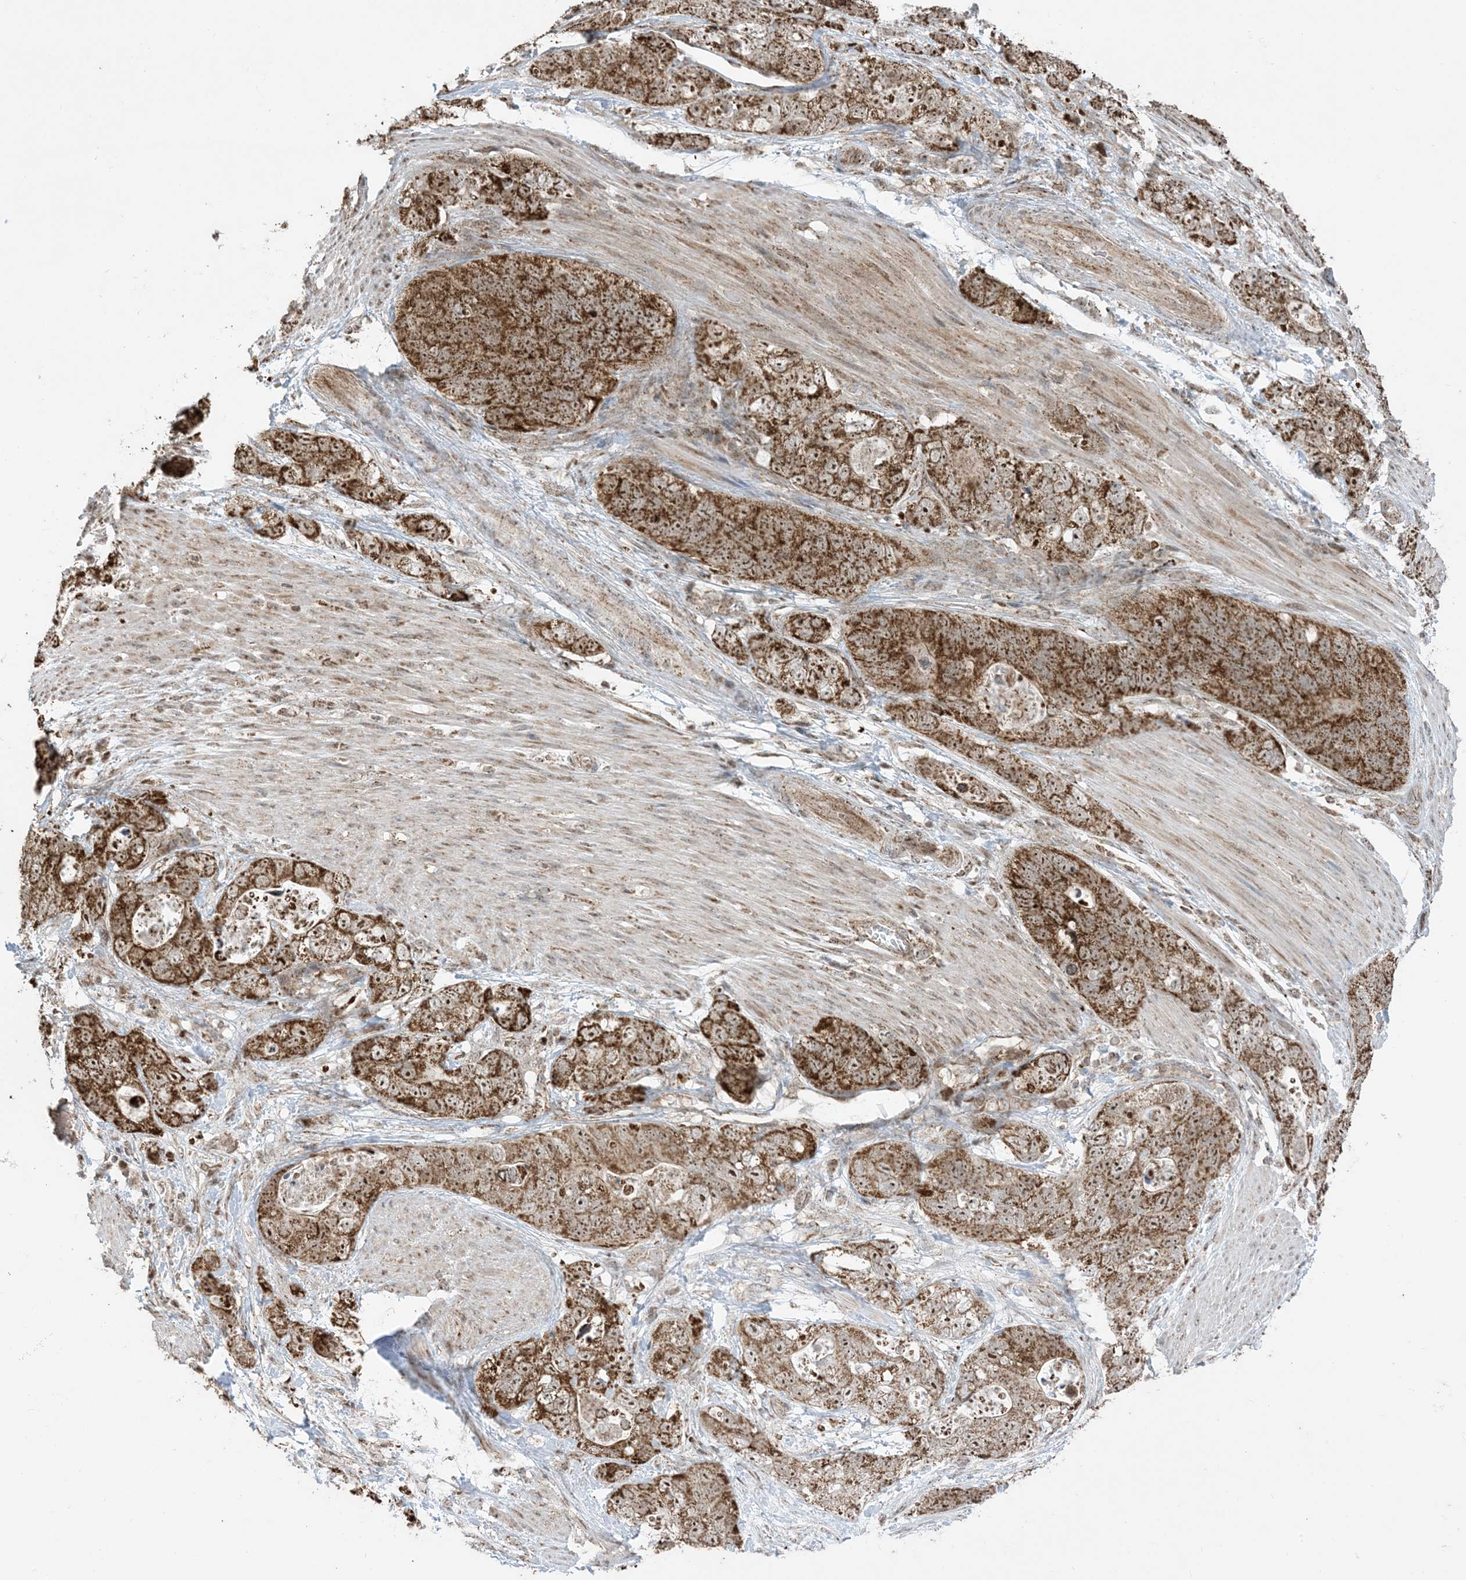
{"staining": {"intensity": "moderate", "quantity": ">75%", "location": "cytoplasmic/membranous,nuclear"}, "tissue": "stomach cancer", "cell_type": "Tumor cells", "image_type": "cancer", "snomed": [{"axis": "morphology", "description": "Normal tissue, NOS"}, {"axis": "morphology", "description": "Adenocarcinoma, NOS"}, {"axis": "topography", "description": "Stomach"}], "caption": "Immunohistochemical staining of human stomach cancer reveals medium levels of moderate cytoplasmic/membranous and nuclear positivity in about >75% of tumor cells.", "gene": "MAPKBP1", "patient": {"sex": "female", "age": 89}}